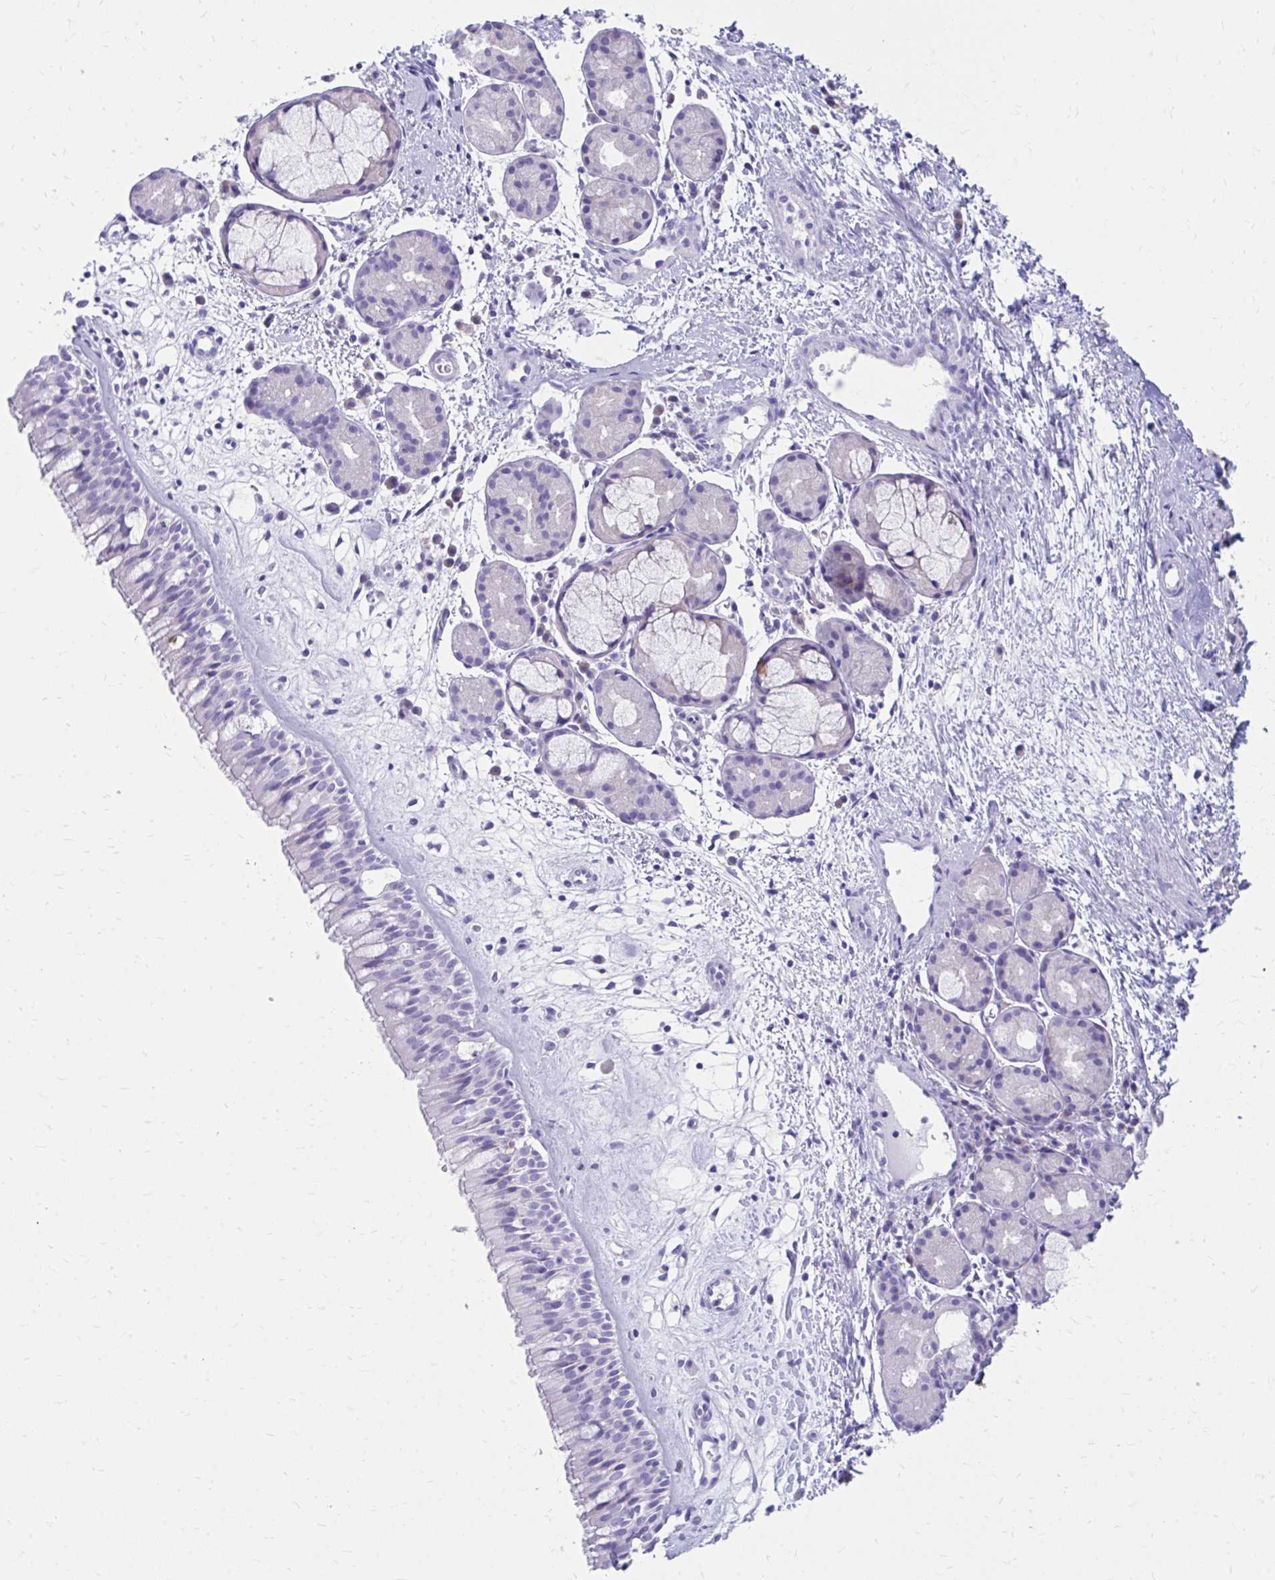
{"staining": {"intensity": "negative", "quantity": "none", "location": "none"}, "tissue": "nasopharynx", "cell_type": "Respiratory epithelial cells", "image_type": "normal", "snomed": [{"axis": "morphology", "description": "Normal tissue, NOS"}, {"axis": "topography", "description": "Nasopharynx"}], "caption": "Micrograph shows no protein staining in respiratory epithelial cells of unremarkable nasopharynx. (DAB IHC, high magnification).", "gene": "ZNF699", "patient": {"sex": "male", "age": 65}}